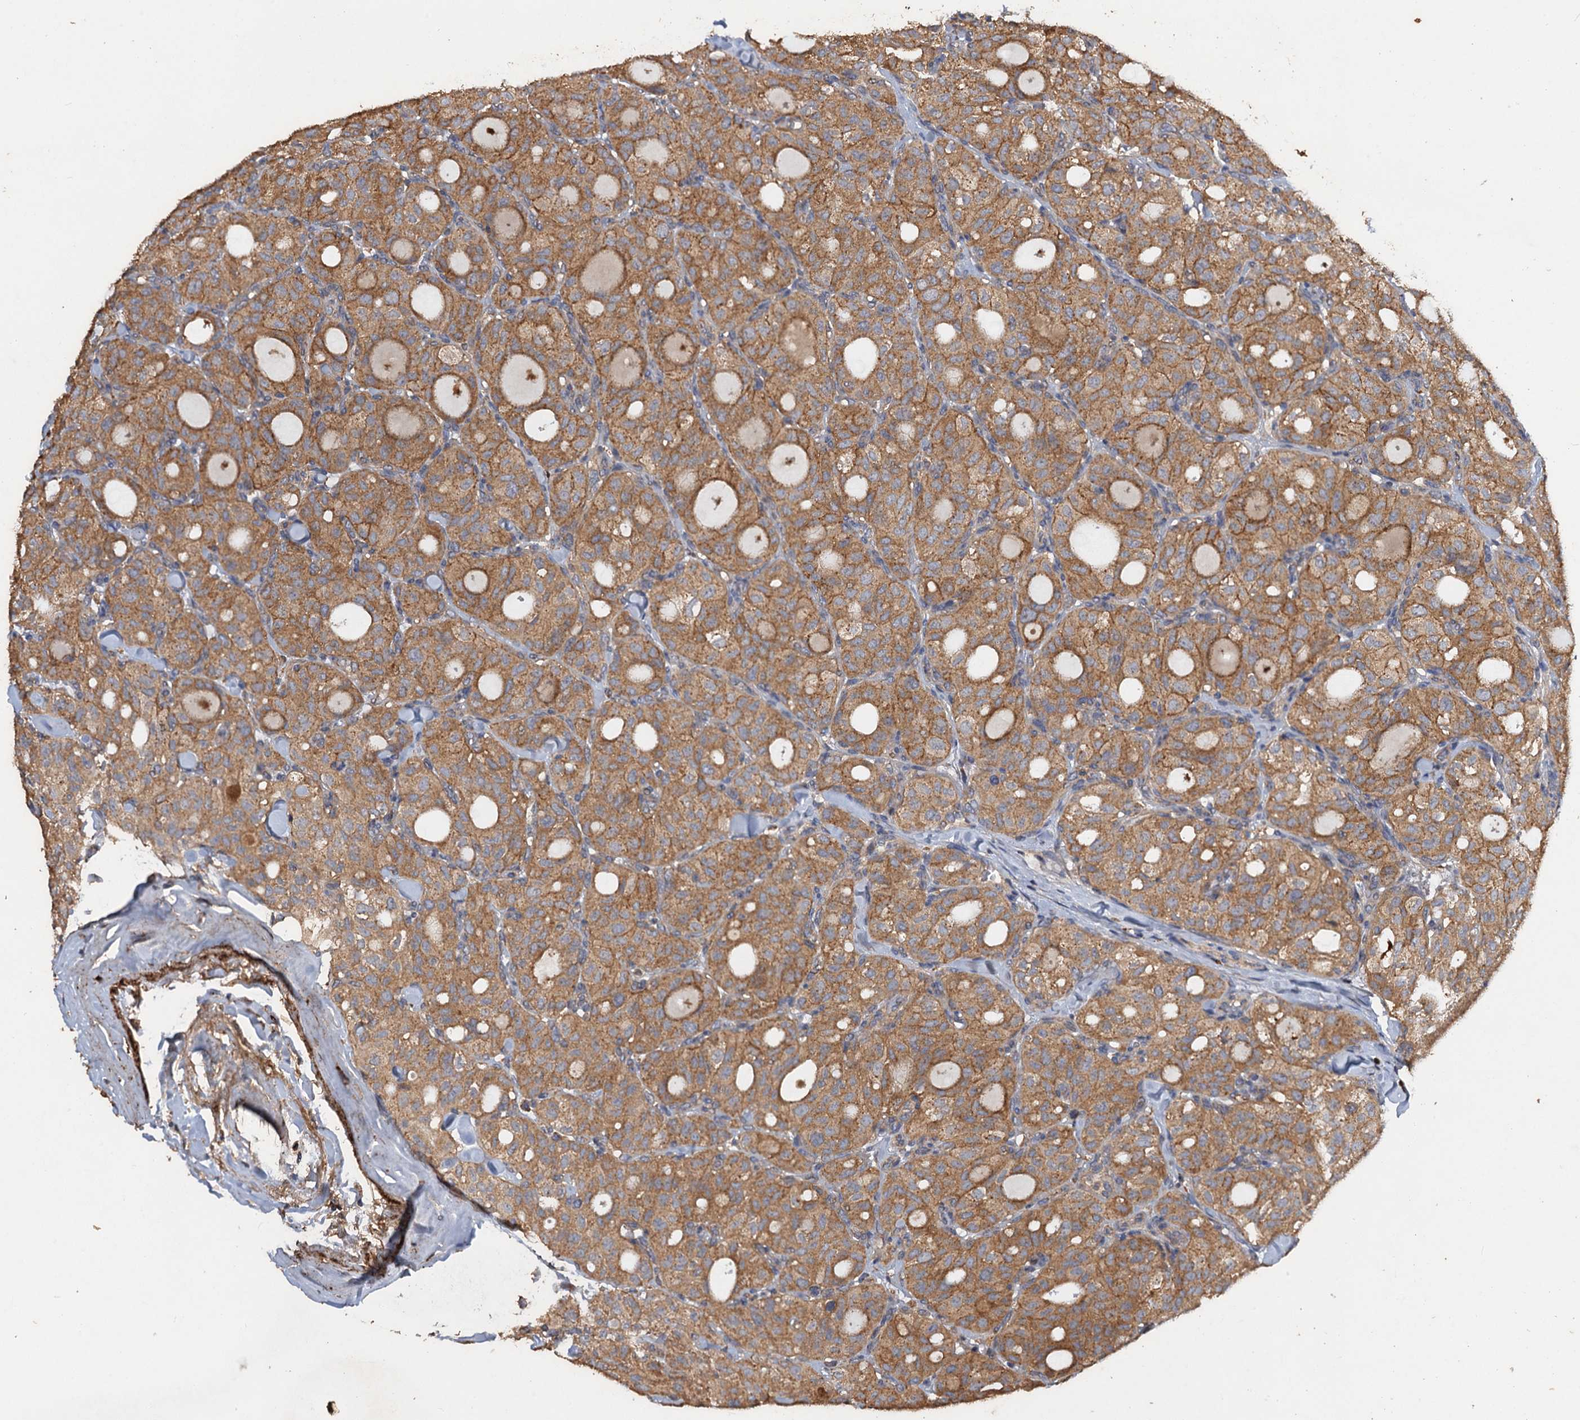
{"staining": {"intensity": "moderate", "quantity": ">75%", "location": "cytoplasmic/membranous"}, "tissue": "thyroid cancer", "cell_type": "Tumor cells", "image_type": "cancer", "snomed": [{"axis": "morphology", "description": "Follicular adenoma carcinoma, NOS"}, {"axis": "topography", "description": "Thyroid gland"}], "caption": "A brown stain highlights moderate cytoplasmic/membranous positivity of a protein in human thyroid follicular adenoma carcinoma tumor cells.", "gene": "SCUBE3", "patient": {"sex": "male", "age": 75}}